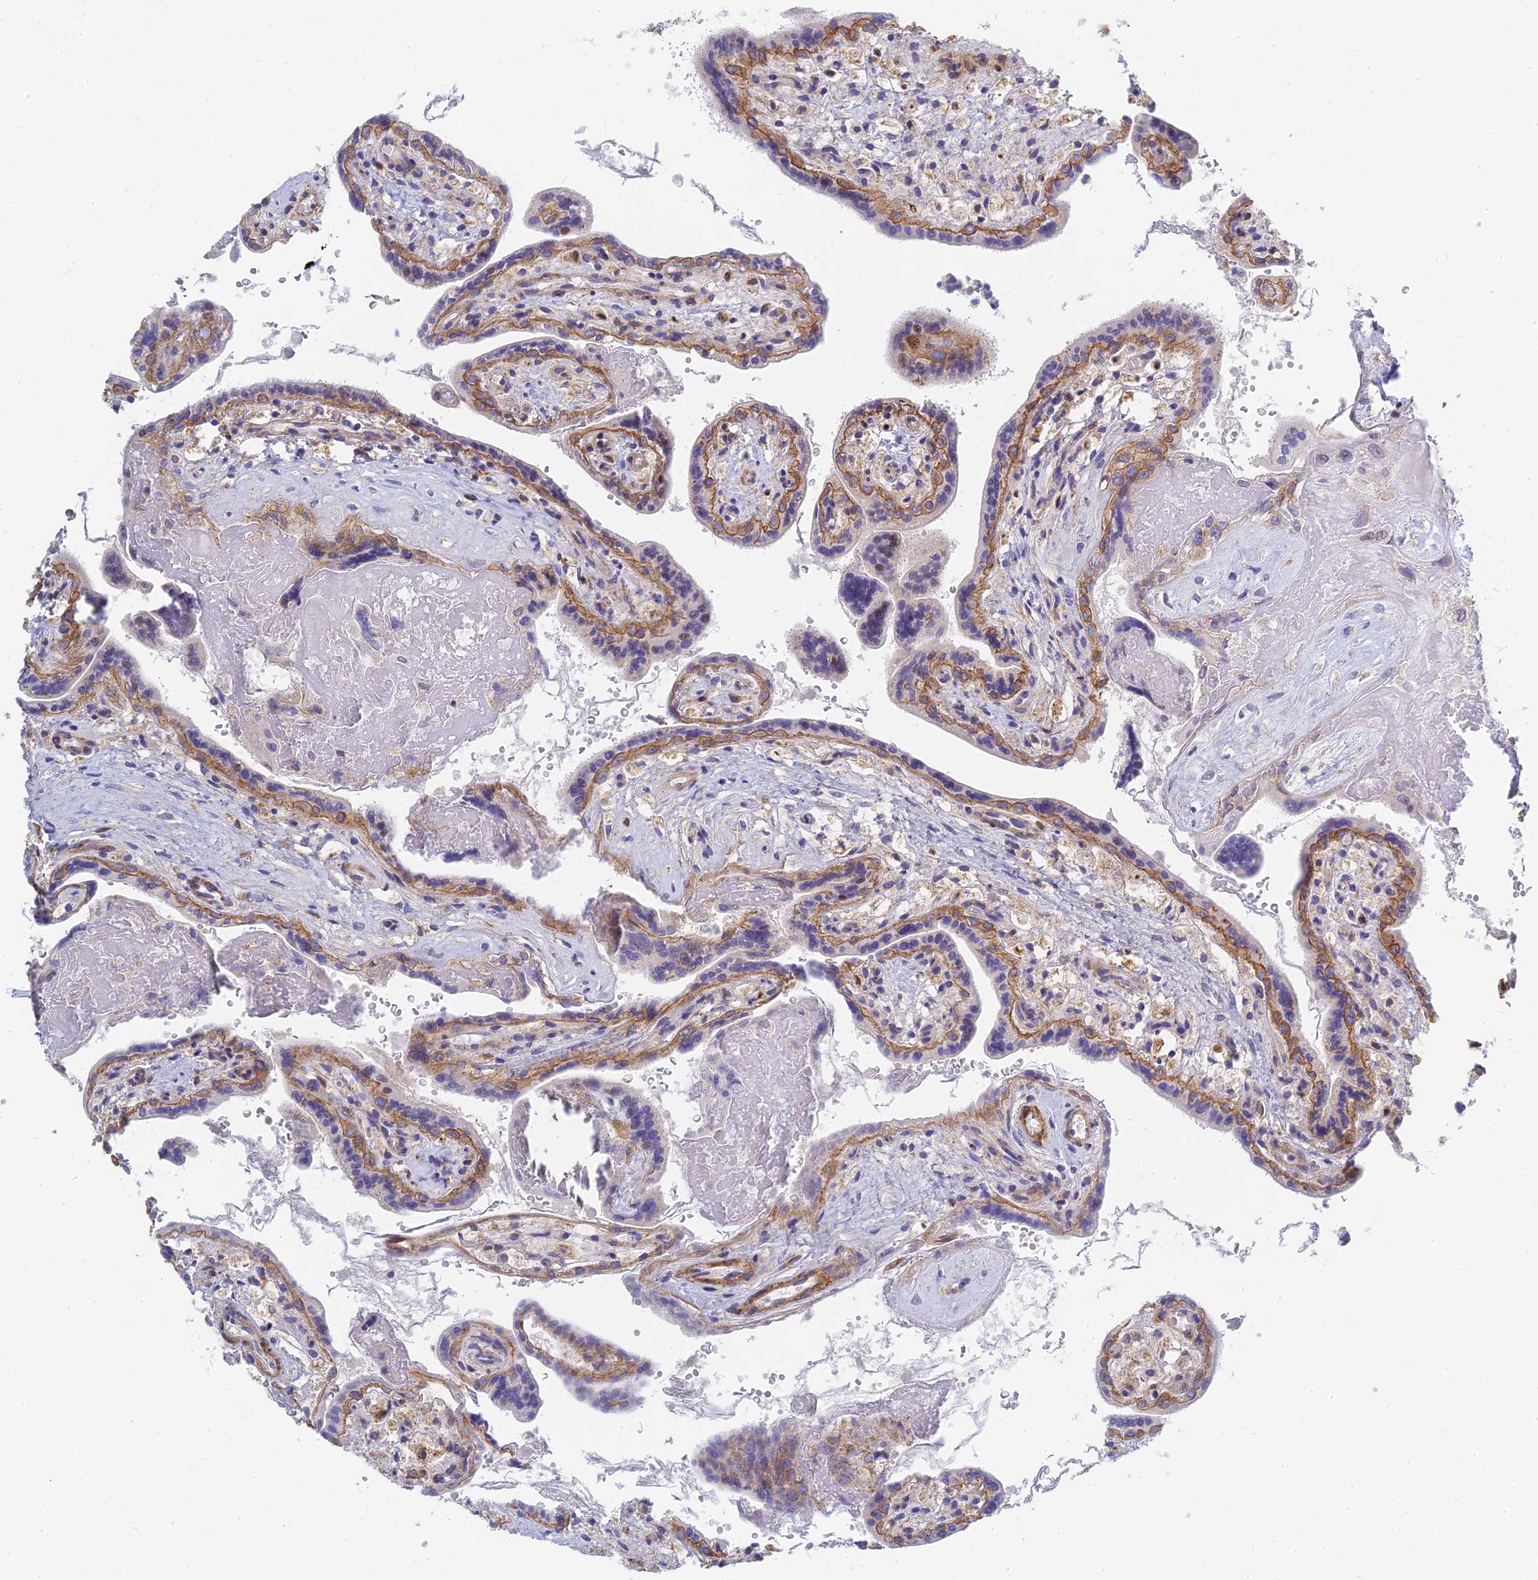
{"staining": {"intensity": "moderate", "quantity": "25%-75%", "location": "cytoplasmic/membranous"}, "tissue": "placenta", "cell_type": "Trophoblastic cells", "image_type": "normal", "snomed": [{"axis": "morphology", "description": "Normal tissue, NOS"}, {"axis": "topography", "description": "Placenta"}], "caption": "Normal placenta demonstrates moderate cytoplasmic/membranous expression in approximately 25%-75% of trophoblastic cells (IHC, brightfield microscopy, high magnification)..", "gene": "MRPL15", "patient": {"sex": "female", "age": 37}}